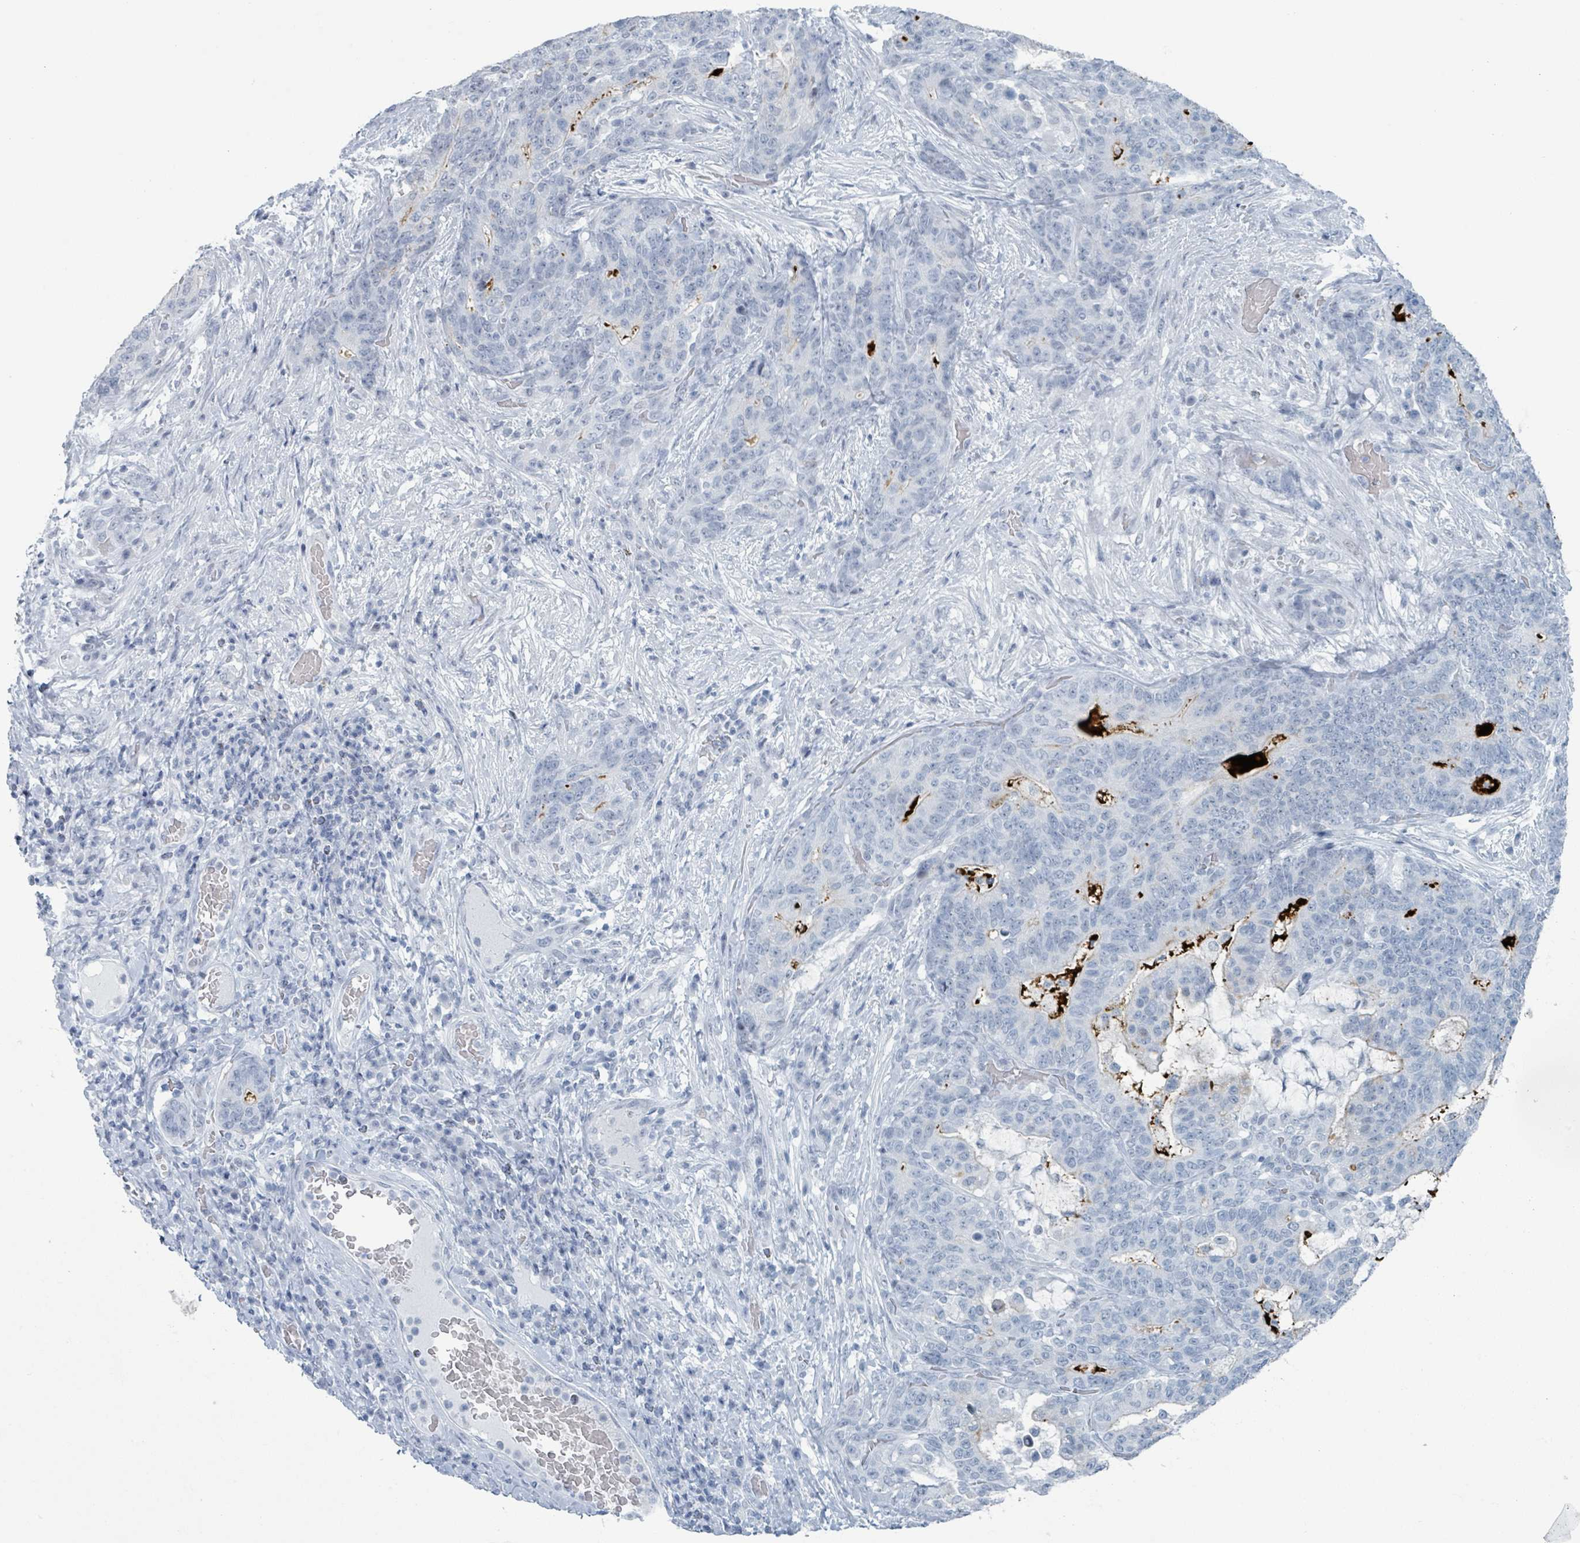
{"staining": {"intensity": "negative", "quantity": "none", "location": "none"}, "tissue": "stomach cancer", "cell_type": "Tumor cells", "image_type": "cancer", "snomed": [{"axis": "morphology", "description": "Normal tissue, NOS"}, {"axis": "morphology", "description": "Adenocarcinoma, NOS"}, {"axis": "topography", "description": "Stomach"}], "caption": "This is a image of immunohistochemistry (IHC) staining of stomach adenocarcinoma, which shows no positivity in tumor cells.", "gene": "GPR15LG", "patient": {"sex": "female", "age": 64}}